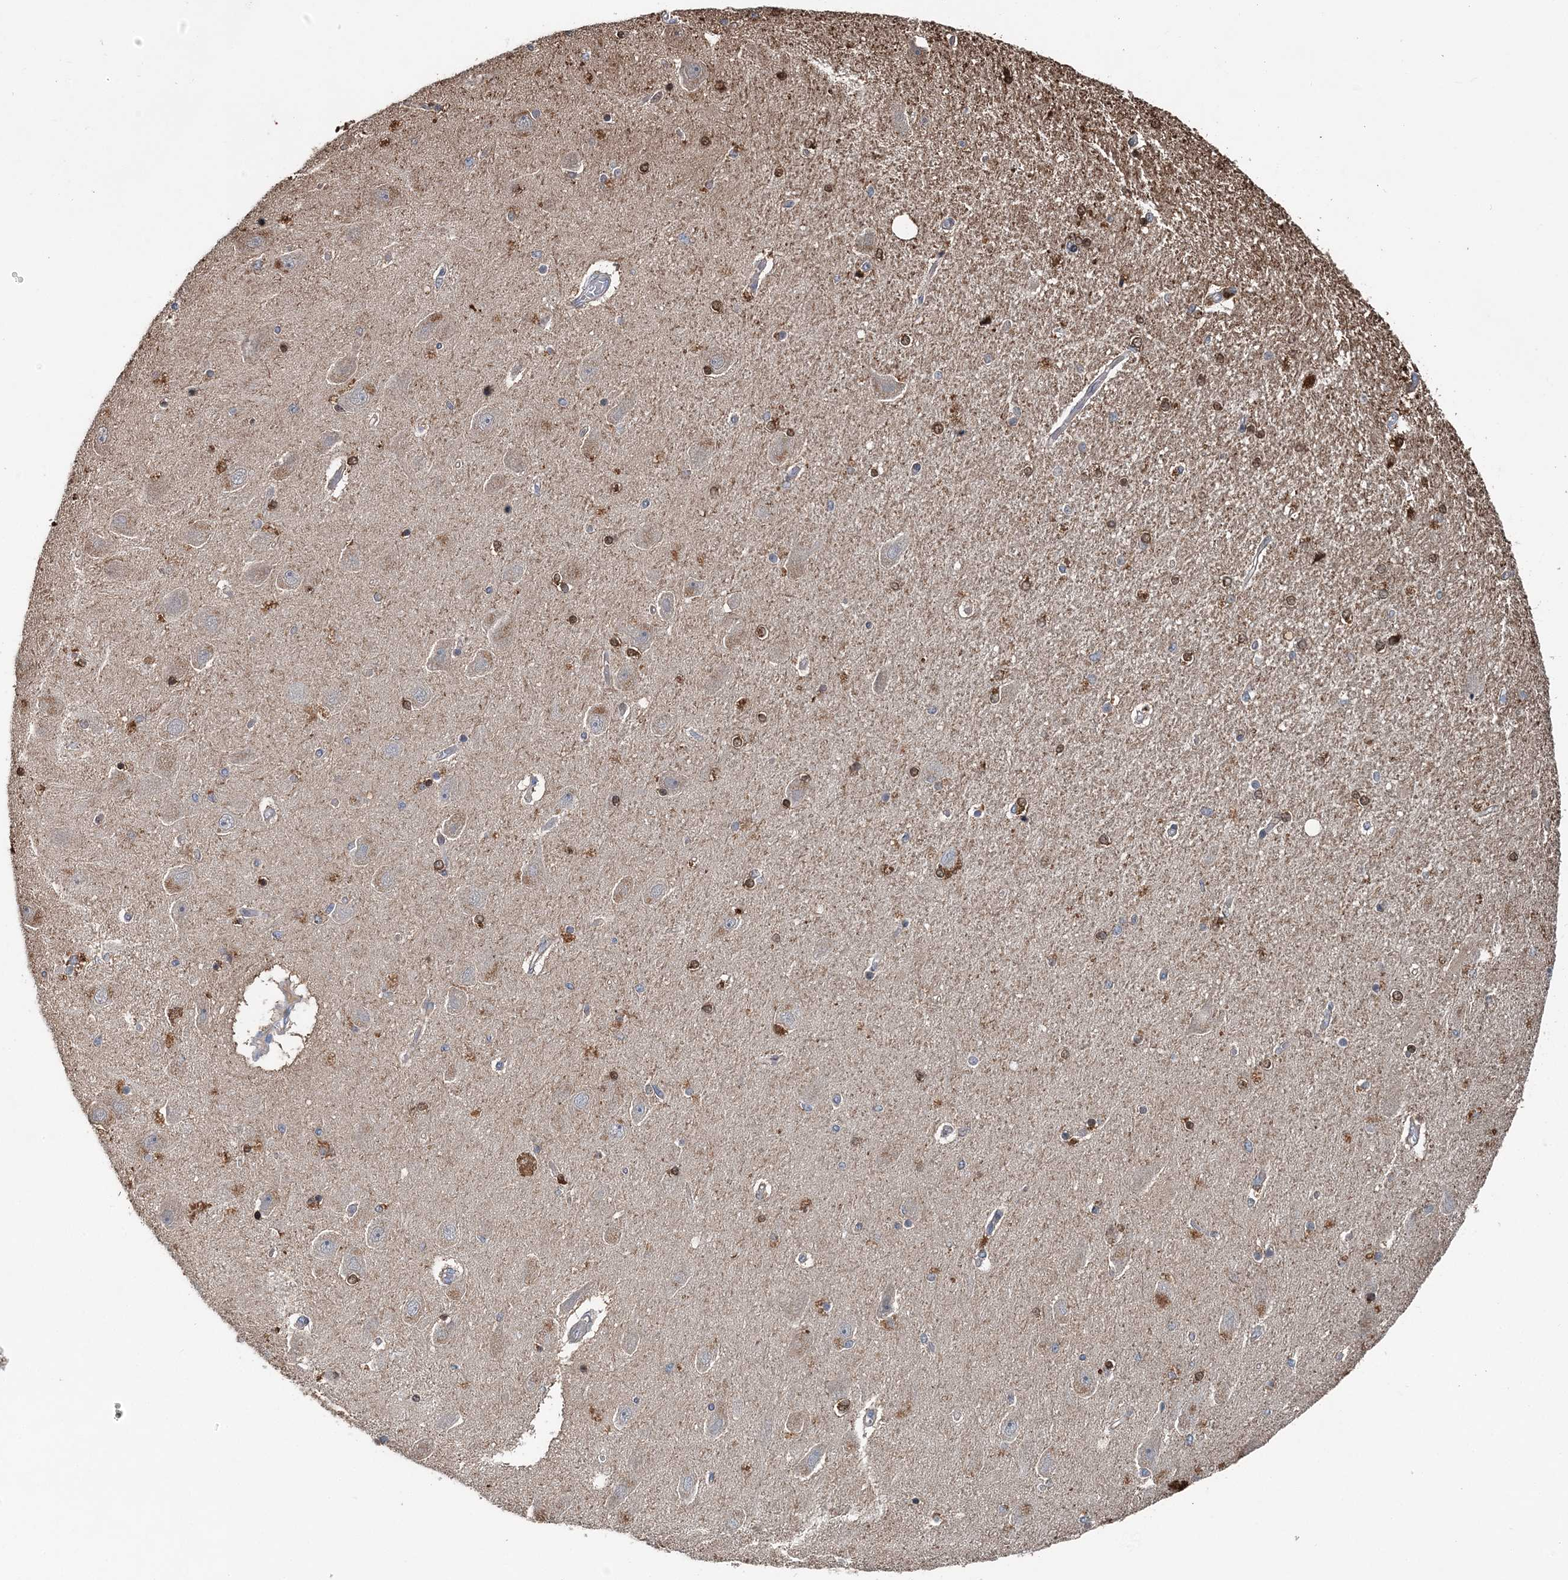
{"staining": {"intensity": "moderate", "quantity": "25%-75%", "location": "cytoplasmic/membranous,nuclear"}, "tissue": "hippocampus", "cell_type": "Glial cells", "image_type": "normal", "snomed": [{"axis": "morphology", "description": "Normal tissue, NOS"}, {"axis": "topography", "description": "Hippocampus"}], "caption": "Protein expression analysis of unremarkable hippocampus shows moderate cytoplasmic/membranous,nuclear positivity in approximately 25%-75% of glial cells. (IHC, brightfield microscopy, high magnification).", "gene": "SPOPL", "patient": {"sex": "female", "age": 54}}